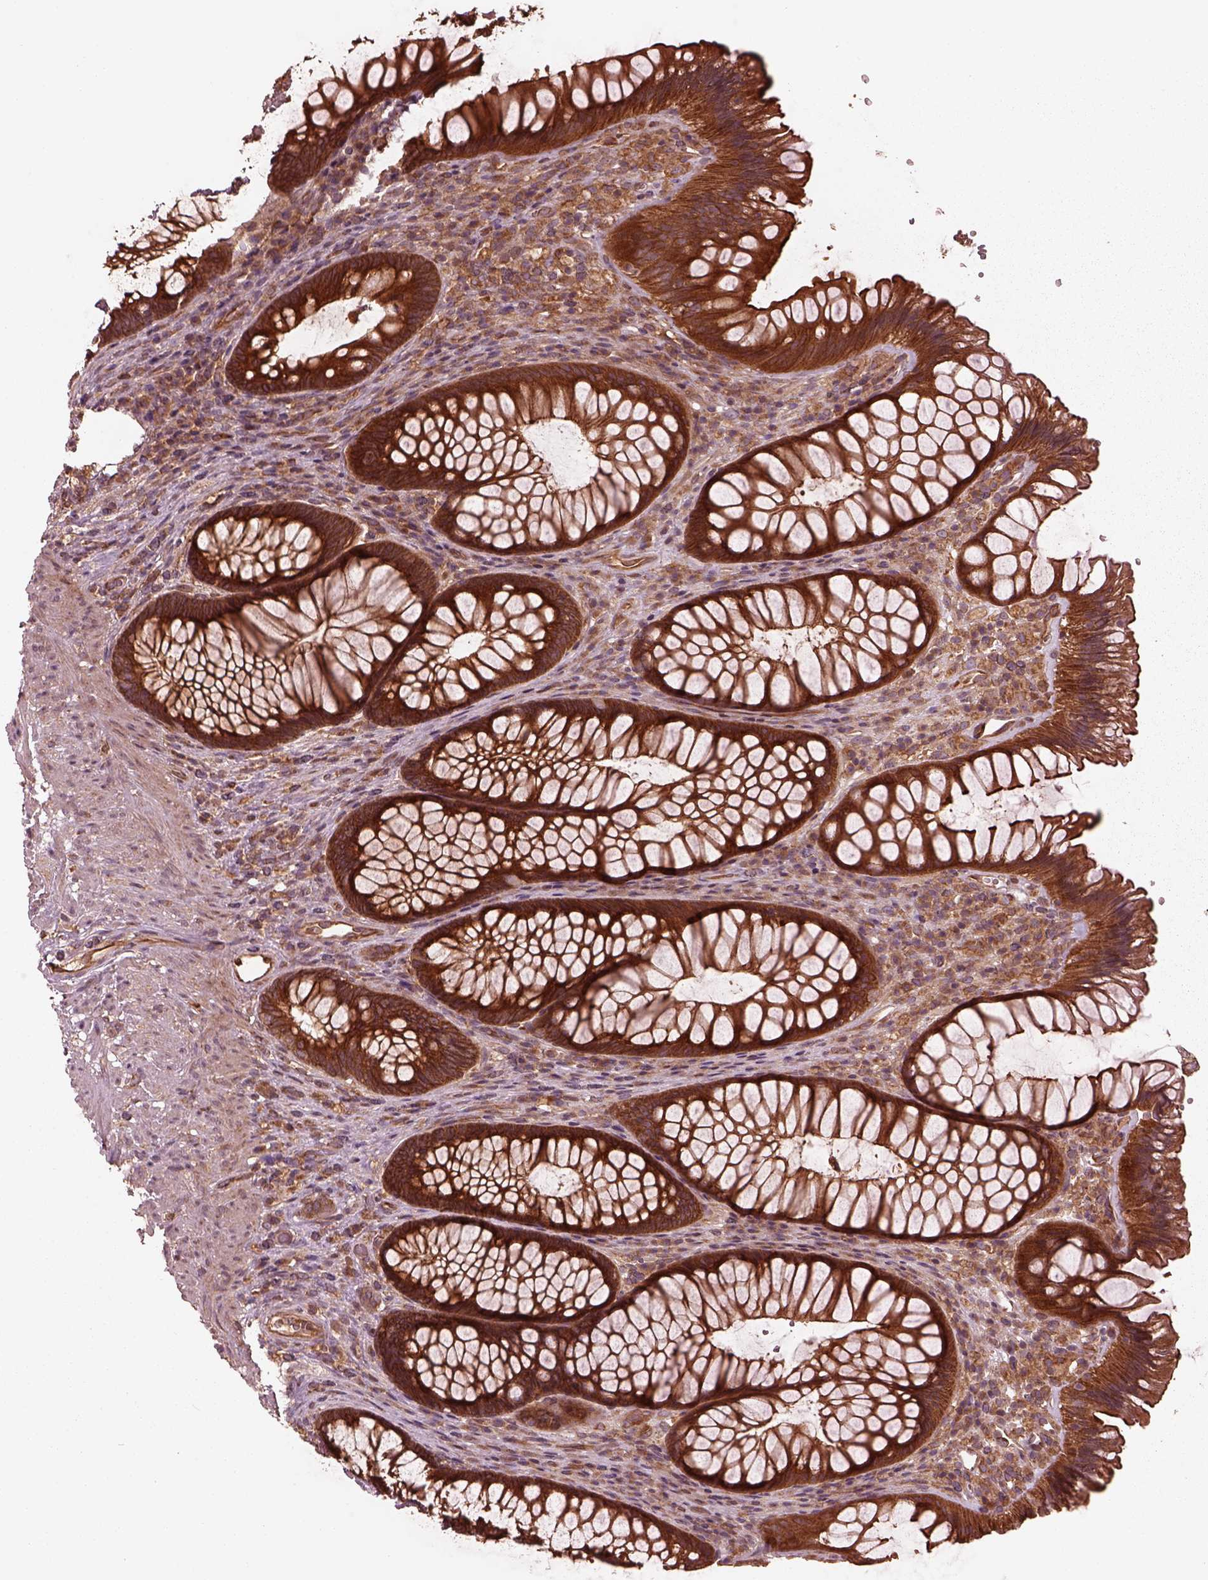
{"staining": {"intensity": "strong", "quantity": ">75%", "location": "cytoplasmic/membranous"}, "tissue": "rectum", "cell_type": "Glandular cells", "image_type": "normal", "snomed": [{"axis": "morphology", "description": "Normal tissue, NOS"}, {"axis": "topography", "description": "Smooth muscle"}, {"axis": "topography", "description": "Rectum"}], "caption": "IHC image of benign rectum: human rectum stained using immunohistochemistry shows high levels of strong protein expression localized specifically in the cytoplasmic/membranous of glandular cells, appearing as a cytoplasmic/membranous brown color.", "gene": "PIK3R2", "patient": {"sex": "male", "age": 53}}